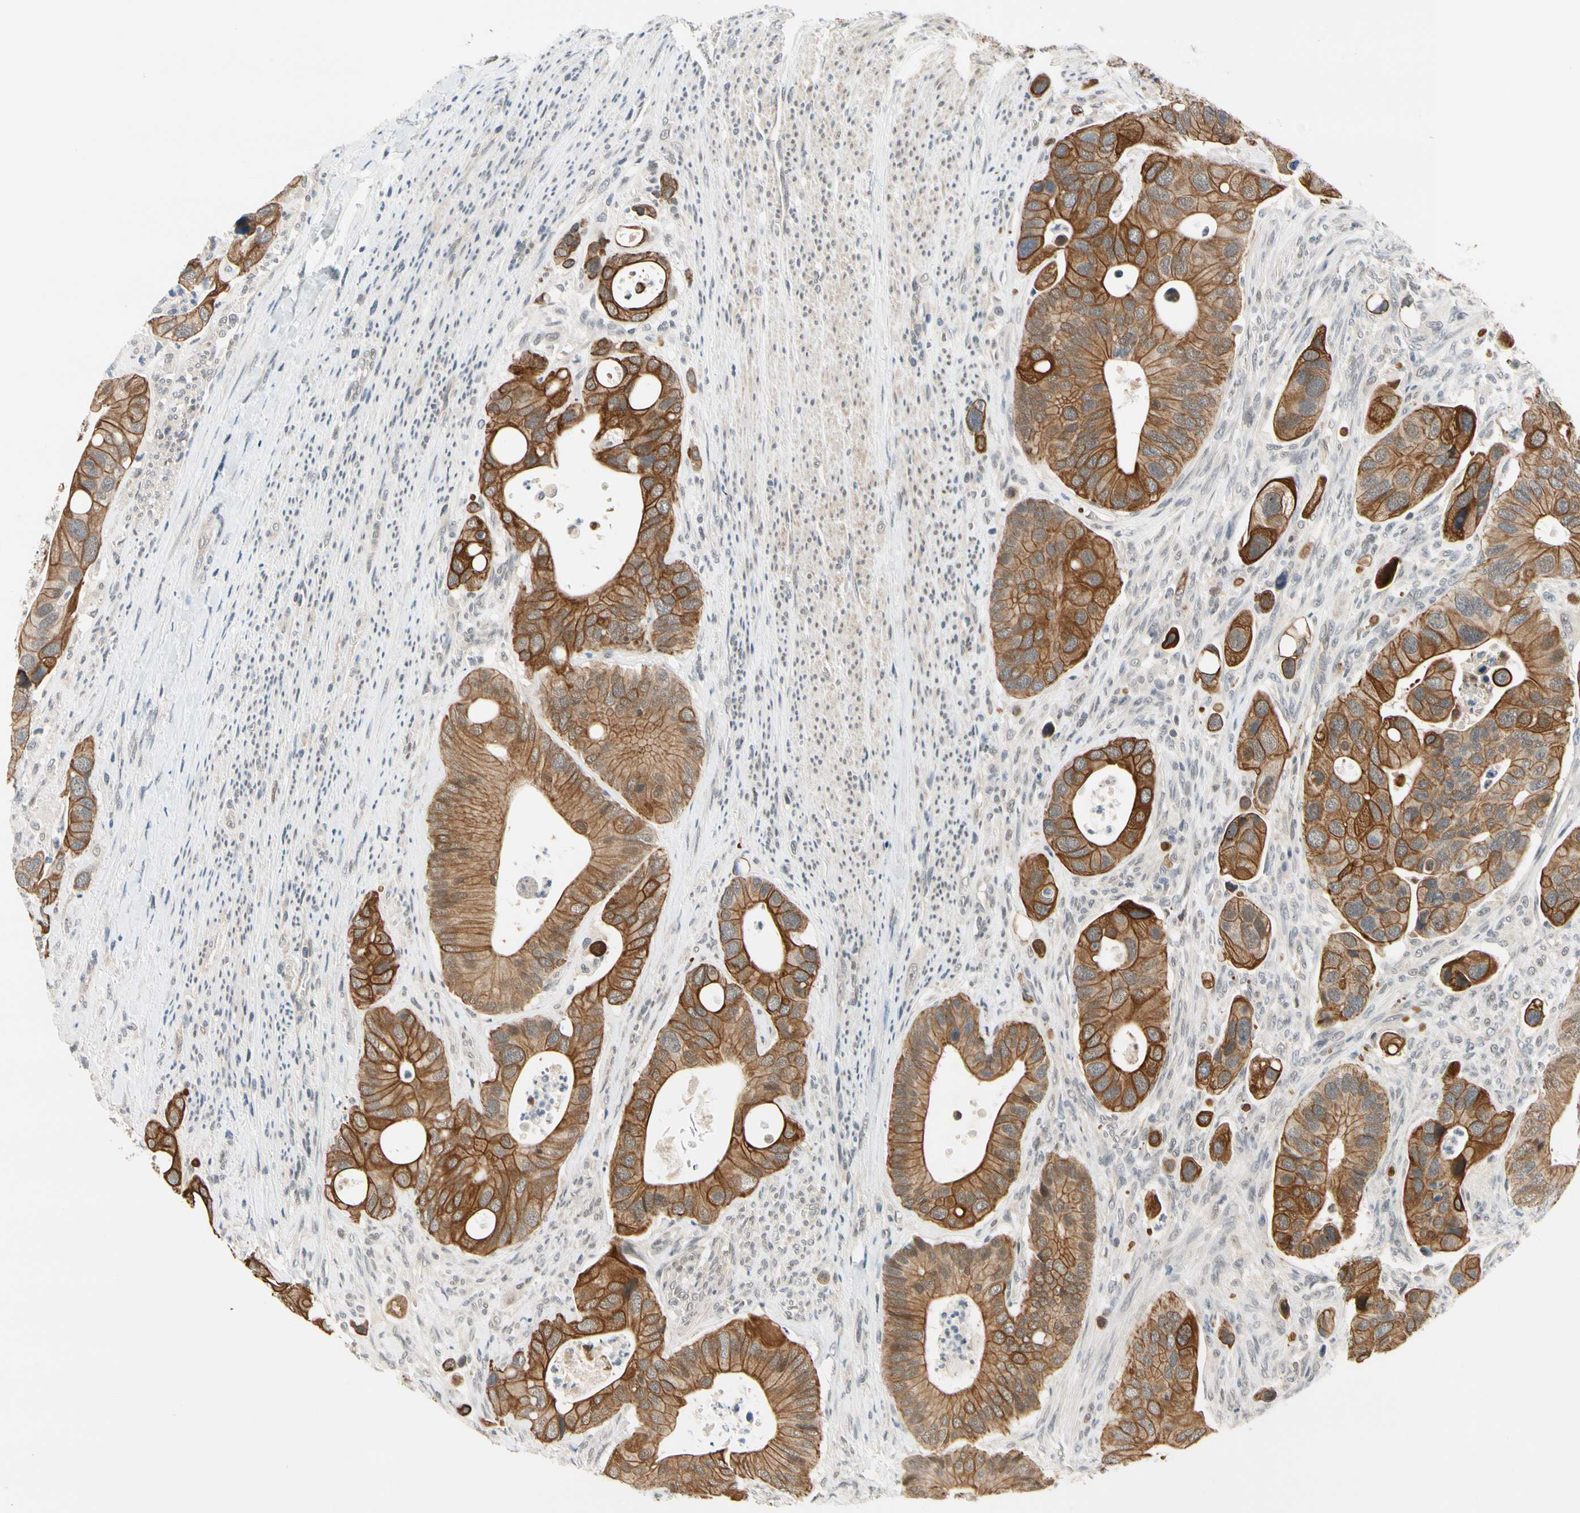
{"staining": {"intensity": "strong", "quantity": ">75%", "location": "cytoplasmic/membranous"}, "tissue": "colorectal cancer", "cell_type": "Tumor cells", "image_type": "cancer", "snomed": [{"axis": "morphology", "description": "Adenocarcinoma, NOS"}, {"axis": "topography", "description": "Rectum"}], "caption": "Human colorectal adenocarcinoma stained with a brown dye exhibits strong cytoplasmic/membranous positive positivity in approximately >75% of tumor cells.", "gene": "TAF12", "patient": {"sex": "female", "age": 57}}